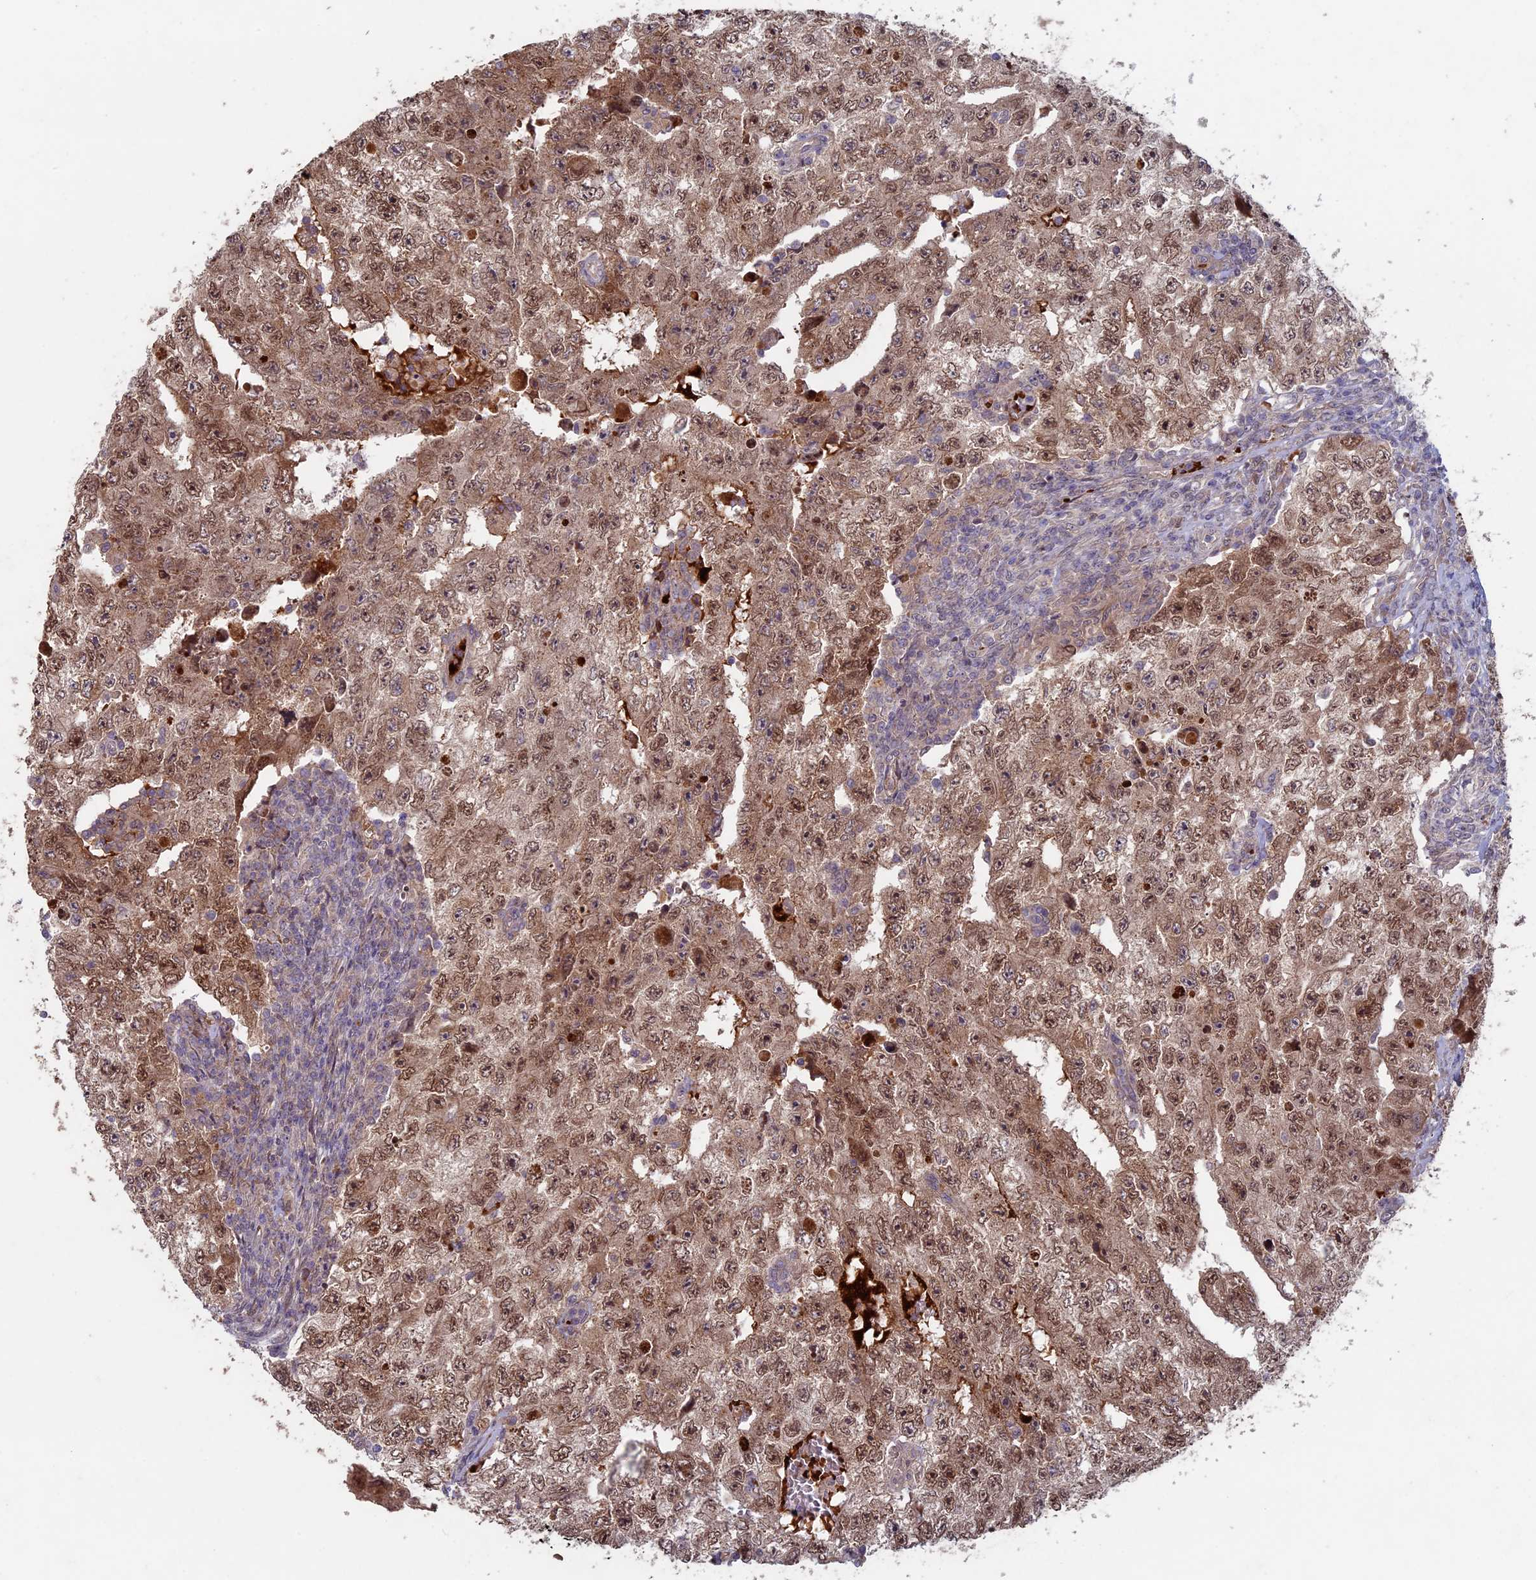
{"staining": {"intensity": "moderate", "quantity": ">75%", "location": "nuclear"}, "tissue": "testis cancer", "cell_type": "Tumor cells", "image_type": "cancer", "snomed": [{"axis": "morphology", "description": "Carcinoma, Embryonal, NOS"}, {"axis": "topography", "description": "Testis"}], "caption": "Moderate nuclear expression for a protein is present in approximately >75% of tumor cells of testis cancer (embryonal carcinoma) using IHC.", "gene": "RCCD1", "patient": {"sex": "male", "age": 17}}